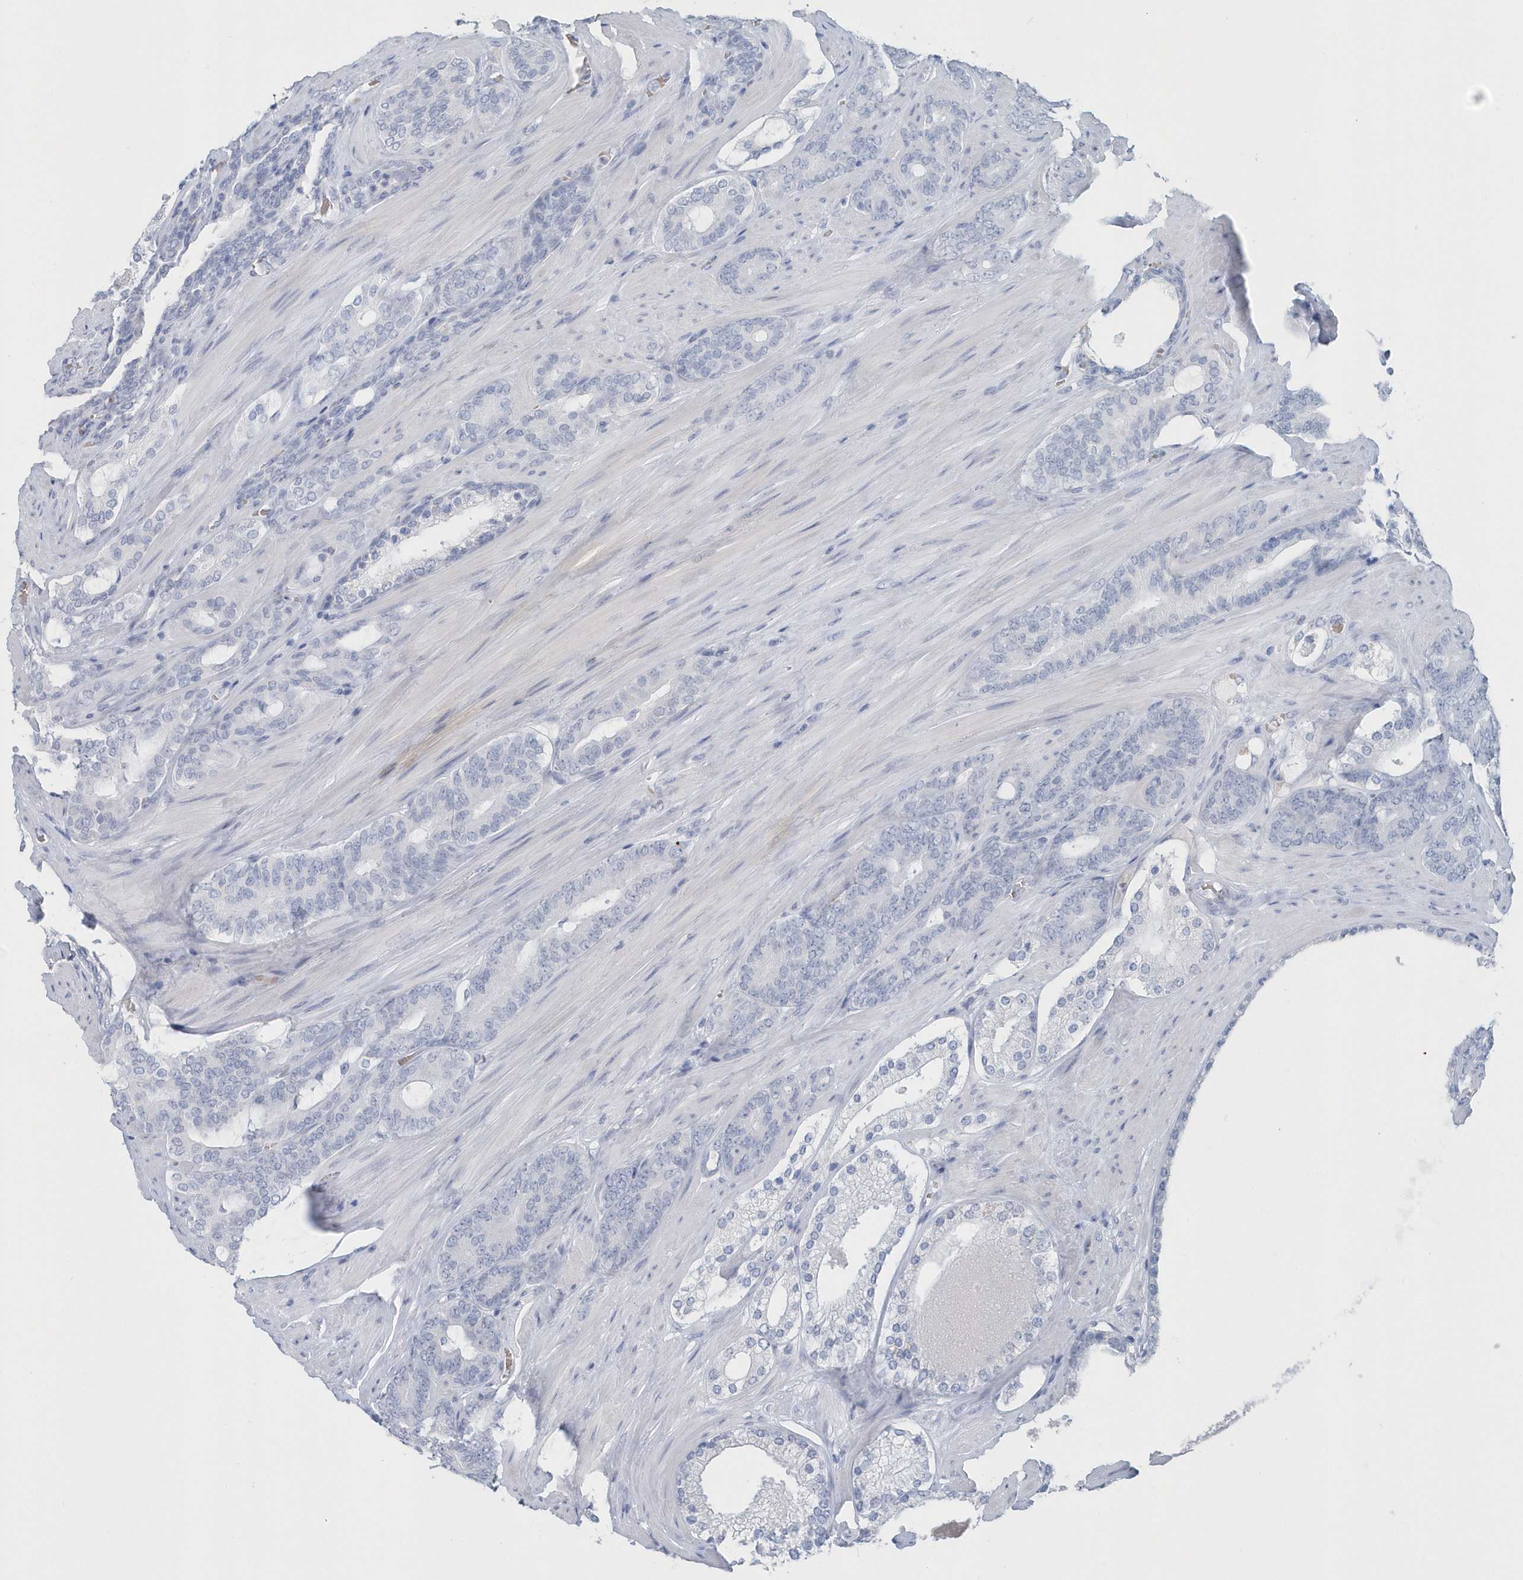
{"staining": {"intensity": "negative", "quantity": "none", "location": "none"}, "tissue": "prostate cancer", "cell_type": "Tumor cells", "image_type": "cancer", "snomed": [{"axis": "morphology", "description": "Adenocarcinoma, Low grade"}, {"axis": "topography", "description": "Prostate"}], "caption": "Tumor cells are negative for protein expression in human low-grade adenocarcinoma (prostate).", "gene": "HBA2", "patient": {"sex": "male", "age": 63}}